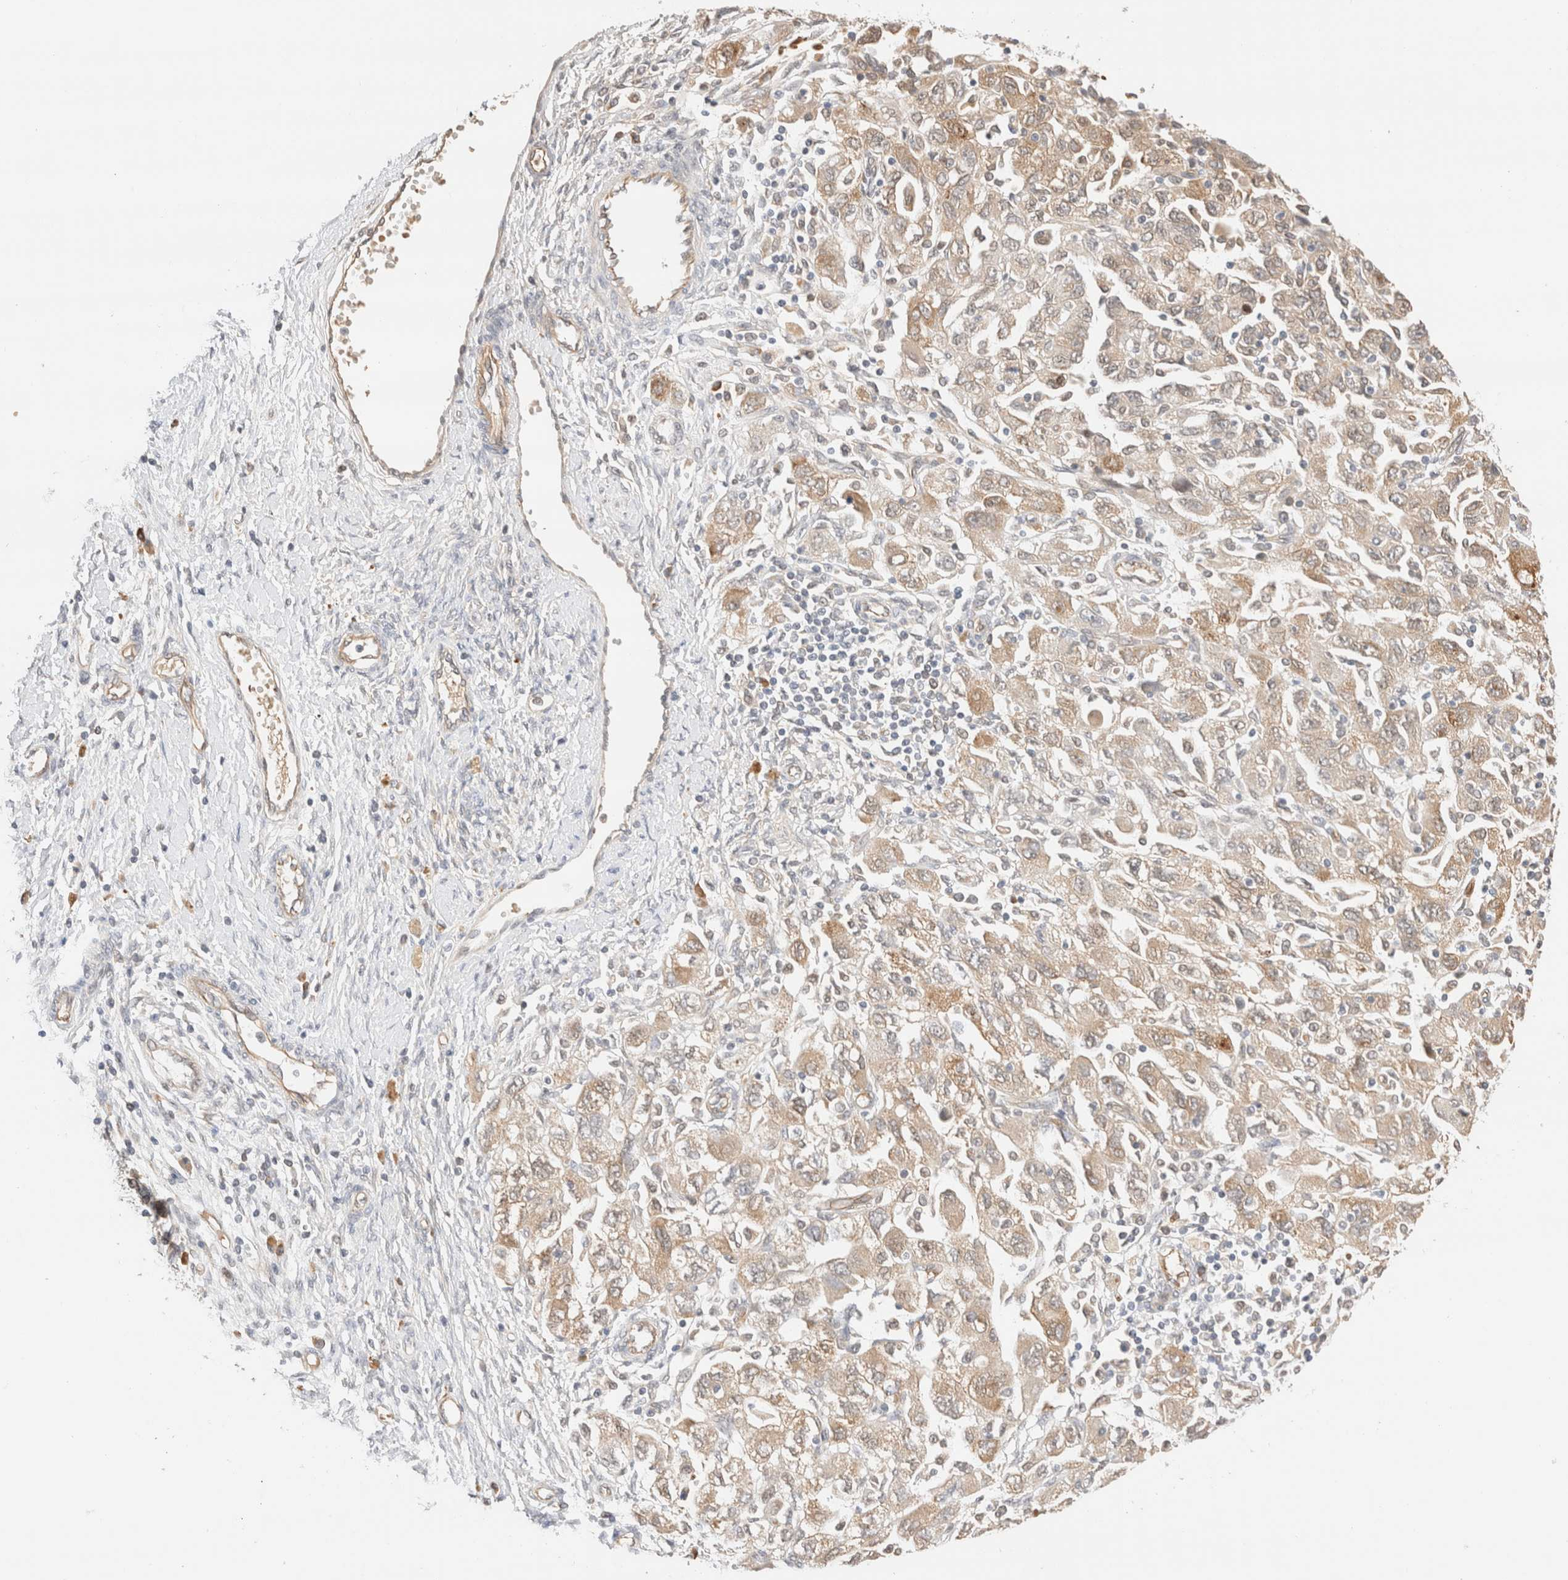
{"staining": {"intensity": "weak", "quantity": ">75%", "location": "cytoplasmic/membranous"}, "tissue": "ovarian cancer", "cell_type": "Tumor cells", "image_type": "cancer", "snomed": [{"axis": "morphology", "description": "Carcinoma, NOS"}, {"axis": "morphology", "description": "Cystadenocarcinoma, serous, NOS"}, {"axis": "topography", "description": "Ovary"}], "caption": "The image demonstrates a brown stain indicating the presence of a protein in the cytoplasmic/membranous of tumor cells in ovarian carcinoma.", "gene": "SYVN1", "patient": {"sex": "female", "age": 69}}